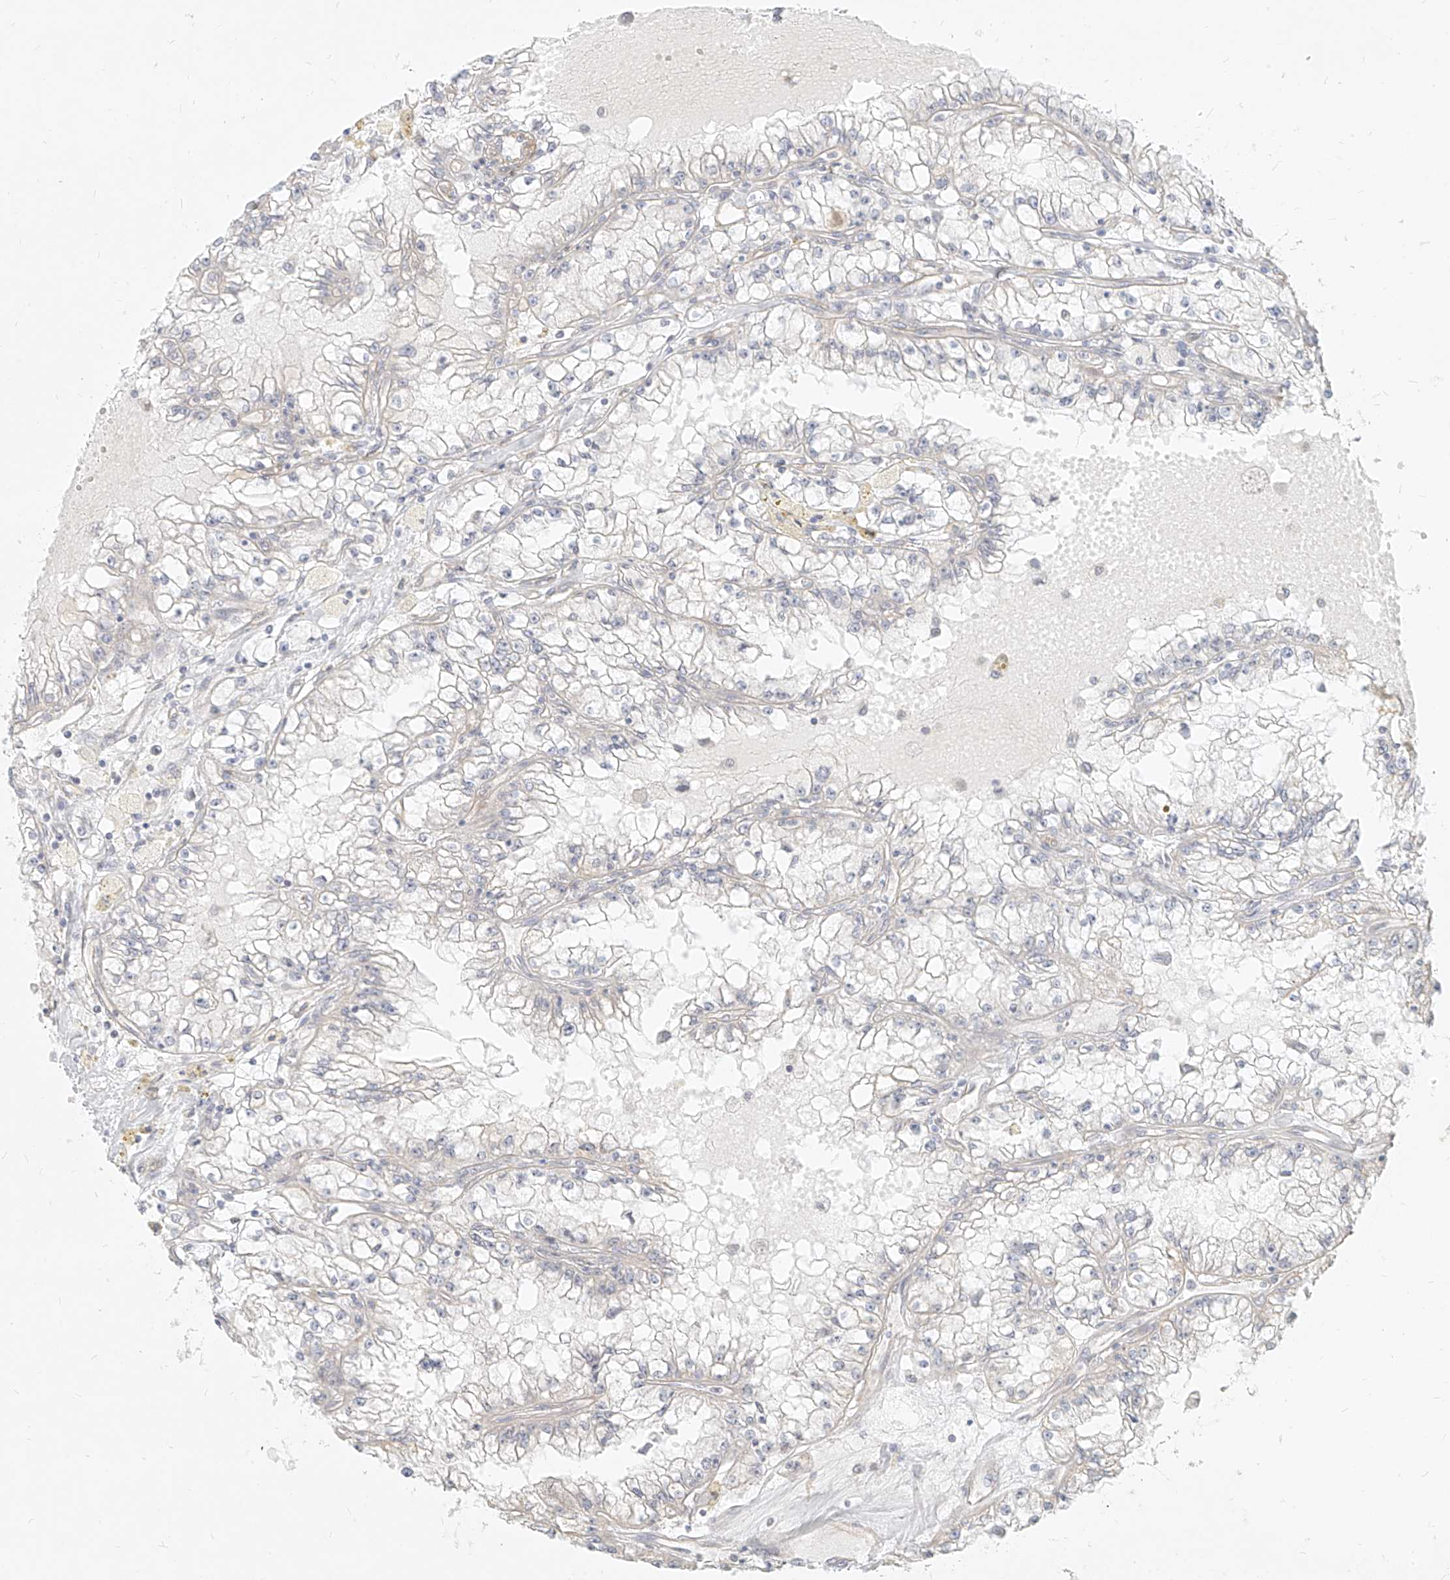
{"staining": {"intensity": "negative", "quantity": "none", "location": "none"}, "tissue": "renal cancer", "cell_type": "Tumor cells", "image_type": "cancer", "snomed": [{"axis": "morphology", "description": "Adenocarcinoma, NOS"}, {"axis": "topography", "description": "Kidney"}], "caption": "This is an IHC micrograph of renal adenocarcinoma. There is no staining in tumor cells.", "gene": "ITPKB", "patient": {"sex": "male", "age": 56}}